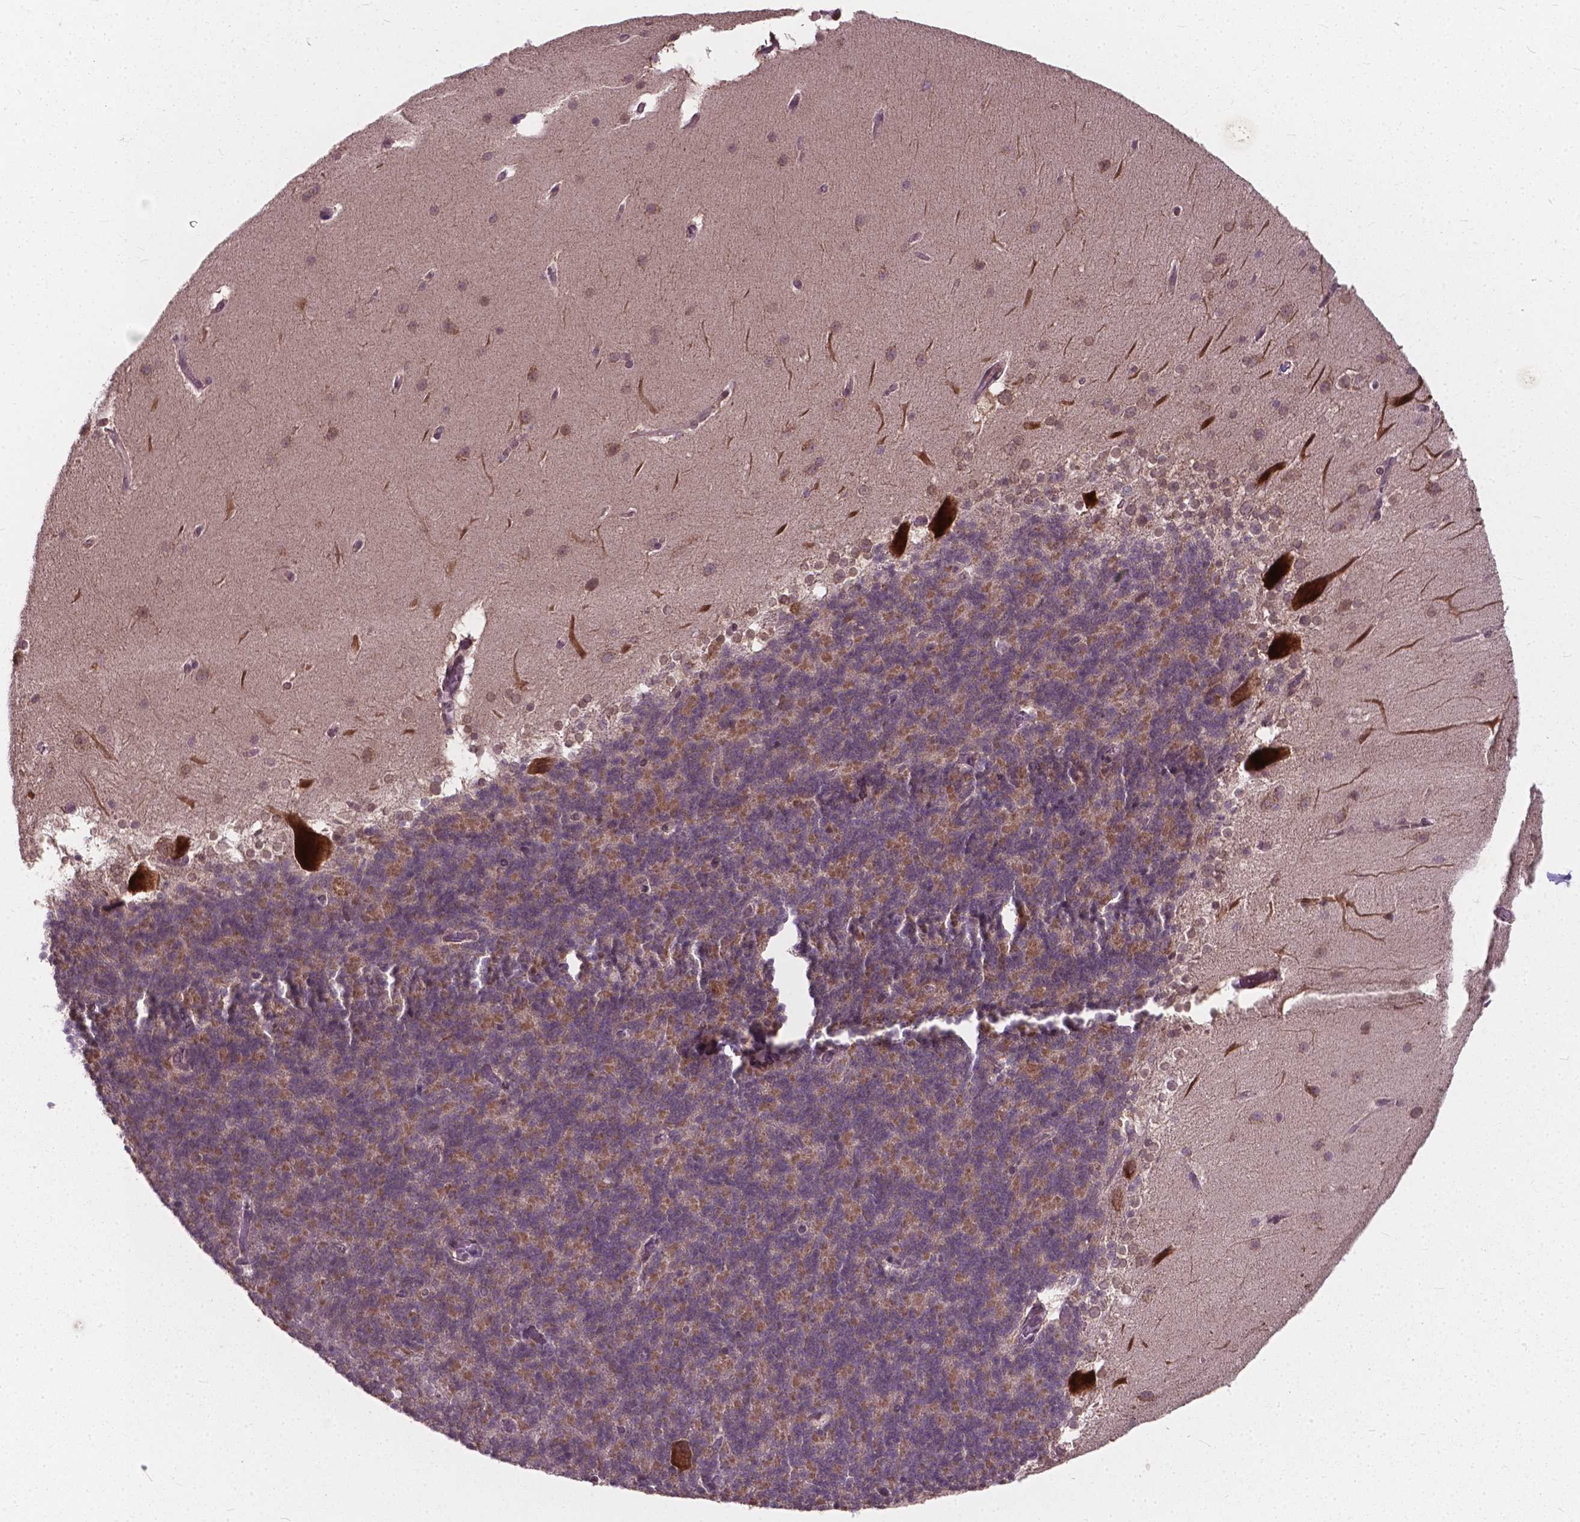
{"staining": {"intensity": "moderate", "quantity": "<25%", "location": "nuclear"}, "tissue": "cerebellum", "cell_type": "Cells in granular layer", "image_type": "normal", "snomed": [{"axis": "morphology", "description": "Normal tissue, NOS"}, {"axis": "topography", "description": "Cerebellum"}], "caption": "IHC staining of unremarkable cerebellum, which displays low levels of moderate nuclear staining in approximately <25% of cells in granular layer indicating moderate nuclear protein staining. The staining was performed using DAB (3,3'-diaminobenzidine) (brown) for protein detection and nuclei were counterstained in hematoxylin (blue).", "gene": "MRPL33", "patient": {"sex": "female", "age": 19}}